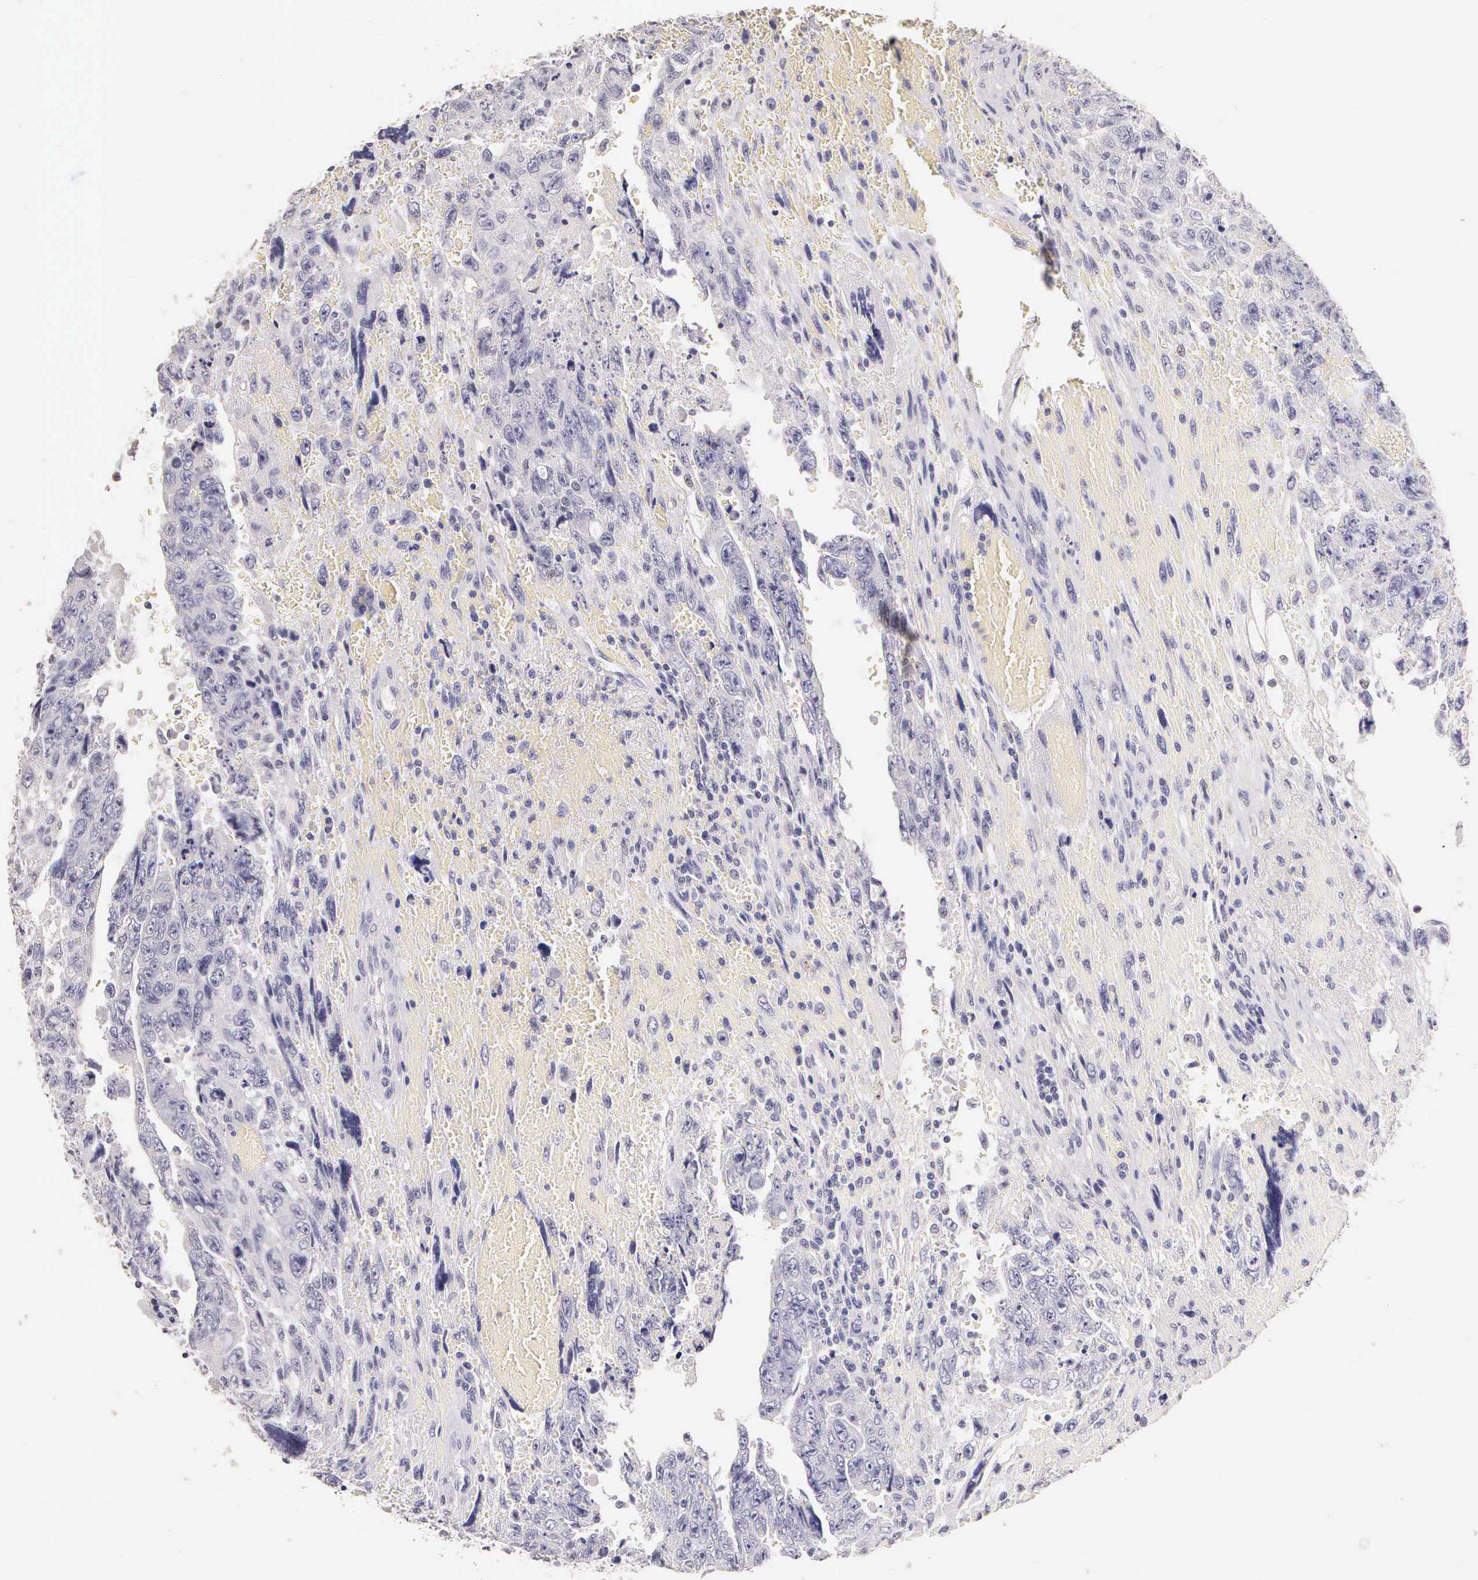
{"staining": {"intensity": "negative", "quantity": "none", "location": "none"}, "tissue": "testis cancer", "cell_type": "Tumor cells", "image_type": "cancer", "snomed": [{"axis": "morphology", "description": "Carcinoma, Embryonal, NOS"}, {"axis": "topography", "description": "Testis"}], "caption": "High magnification brightfield microscopy of testis embryonal carcinoma stained with DAB (3,3'-diaminobenzidine) (brown) and counterstained with hematoxylin (blue): tumor cells show no significant positivity.", "gene": "ESR1", "patient": {"sex": "male", "age": 28}}